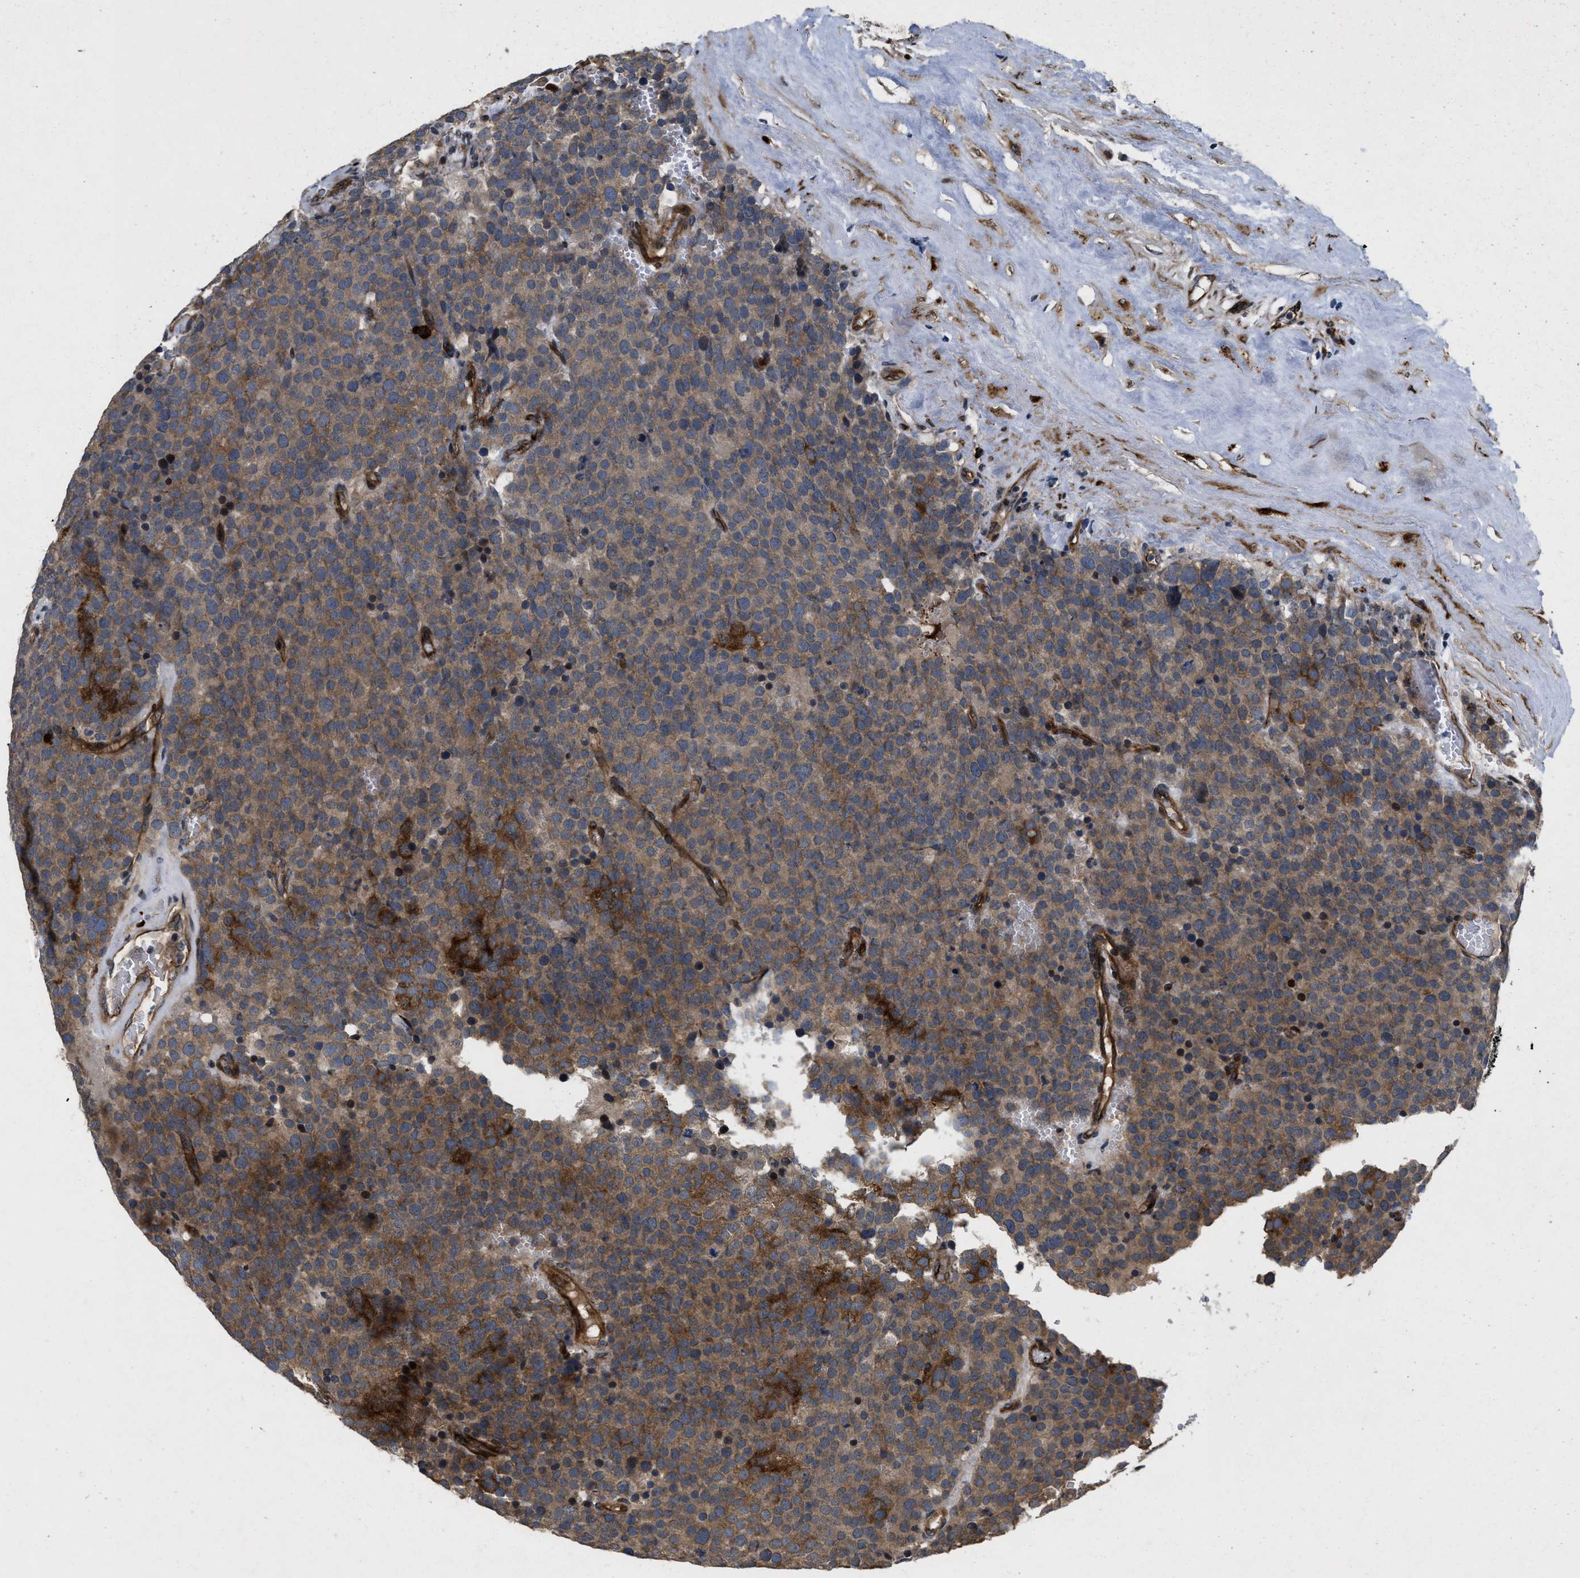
{"staining": {"intensity": "moderate", "quantity": ">75%", "location": "cytoplasmic/membranous"}, "tissue": "testis cancer", "cell_type": "Tumor cells", "image_type": "cancer", "snomed": [{"axis": "morphology", "description": "Normal tissue, NOS"}, {"axis": "morphology", "description": "Seminoma, NOS"}, {"axis": "topography", "description": "Testis"}], "caption": "Protein staining shows moderate cytoplasmic/membranous positivity in approximately >75% of tumor cells in testis cancer (seminoma).", "gene": "HSPA12B", "patient": {"sex": "male", "age": 71}}